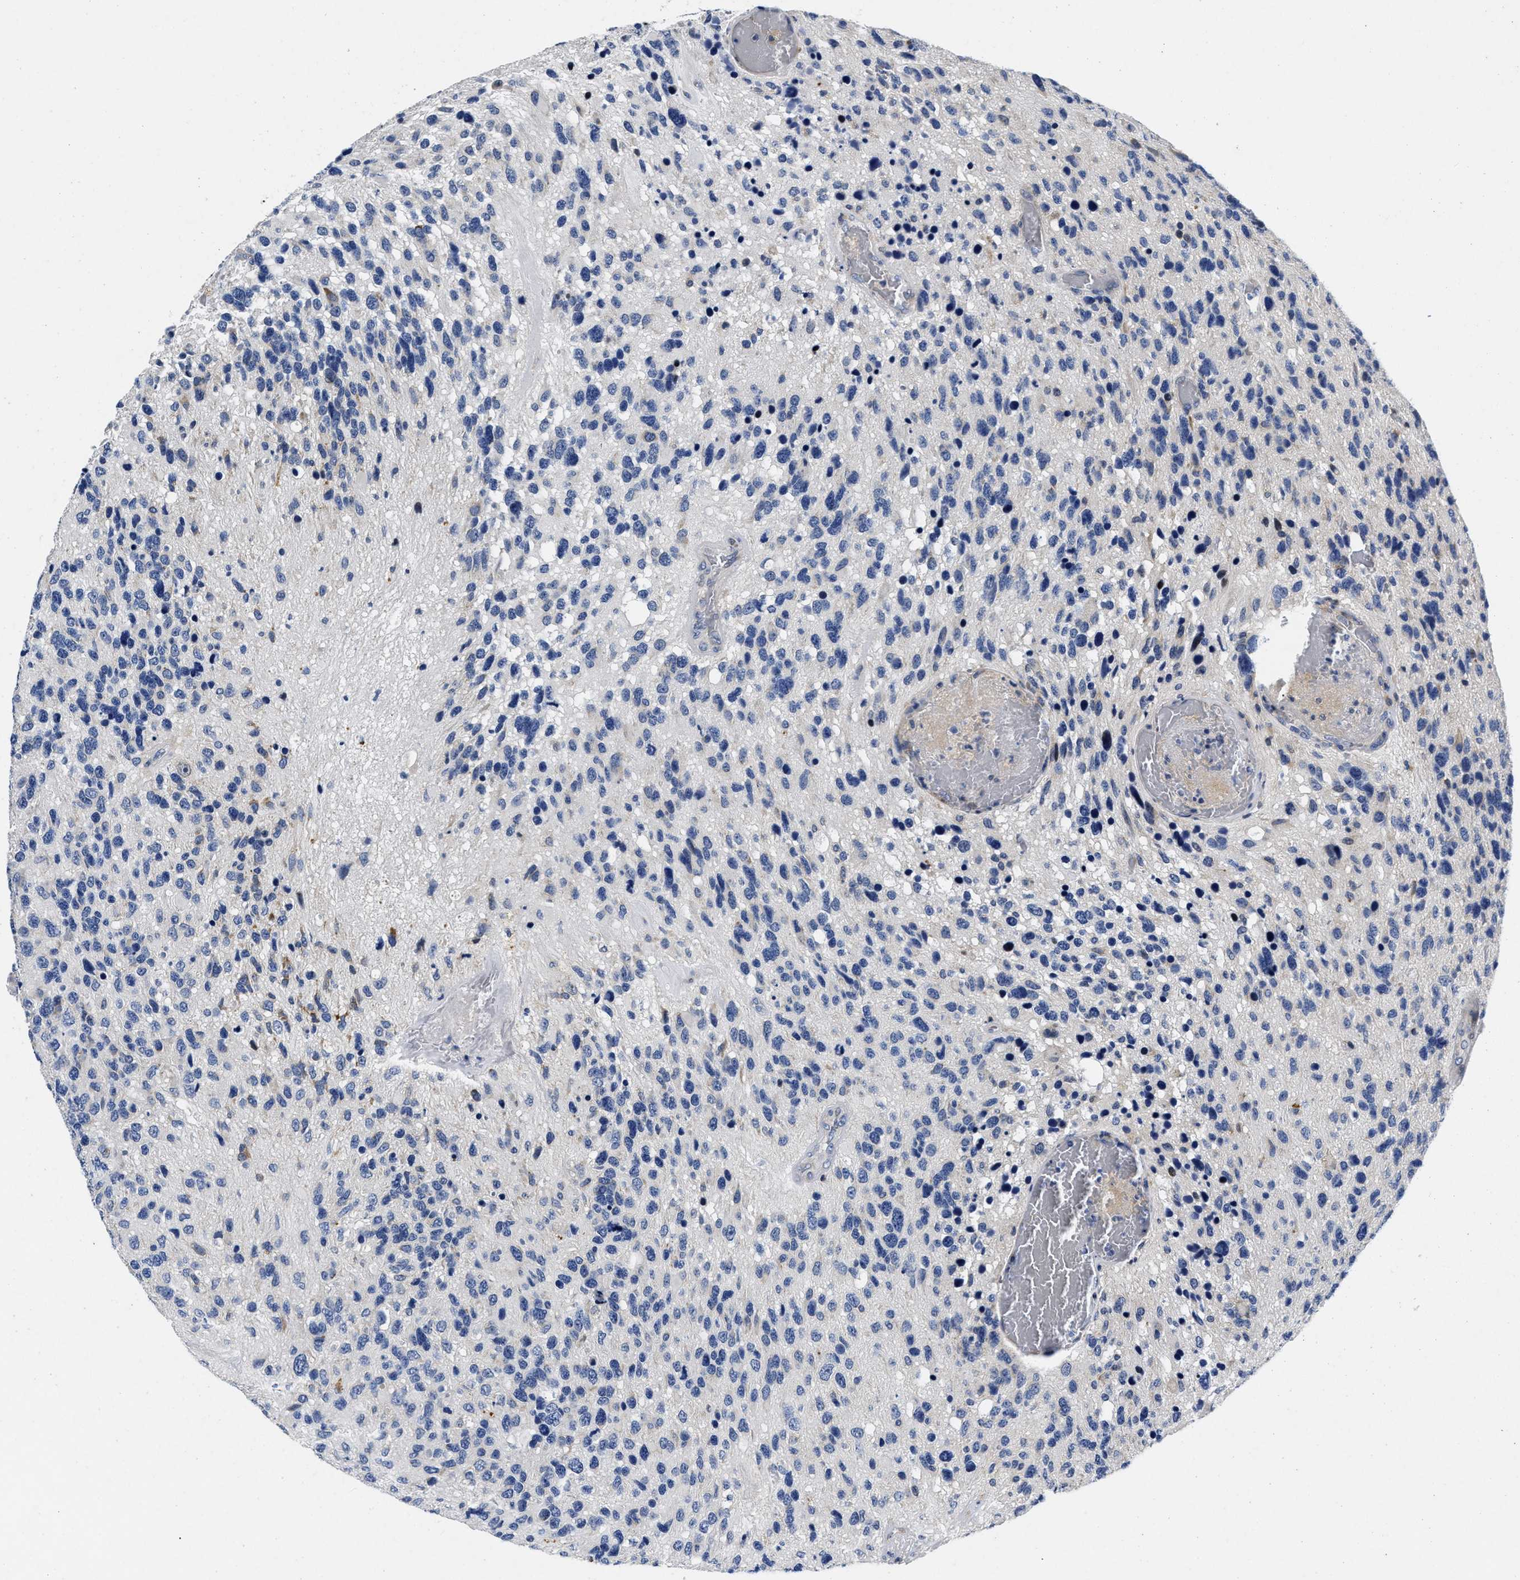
{"staining": {"intensity": "negative", "quantity": "none", "location": "none"}, "tissue": "glioma", "cell_type": "Tumor cells", "image_type": "cancer", "snomed": [{"axis": "morphology", "description": "Glioma, malignant, High grade"}, {"axis": "topography", "description": "Brain"}], "caption": "An immunohistochemistry micrograph of malignant glioma (high-grade) is shown. There is no staining in tumor cells of malignant glioma (high-grade).", "gene": "LAD1", "patient": {"sex": "female", "age": 58}}